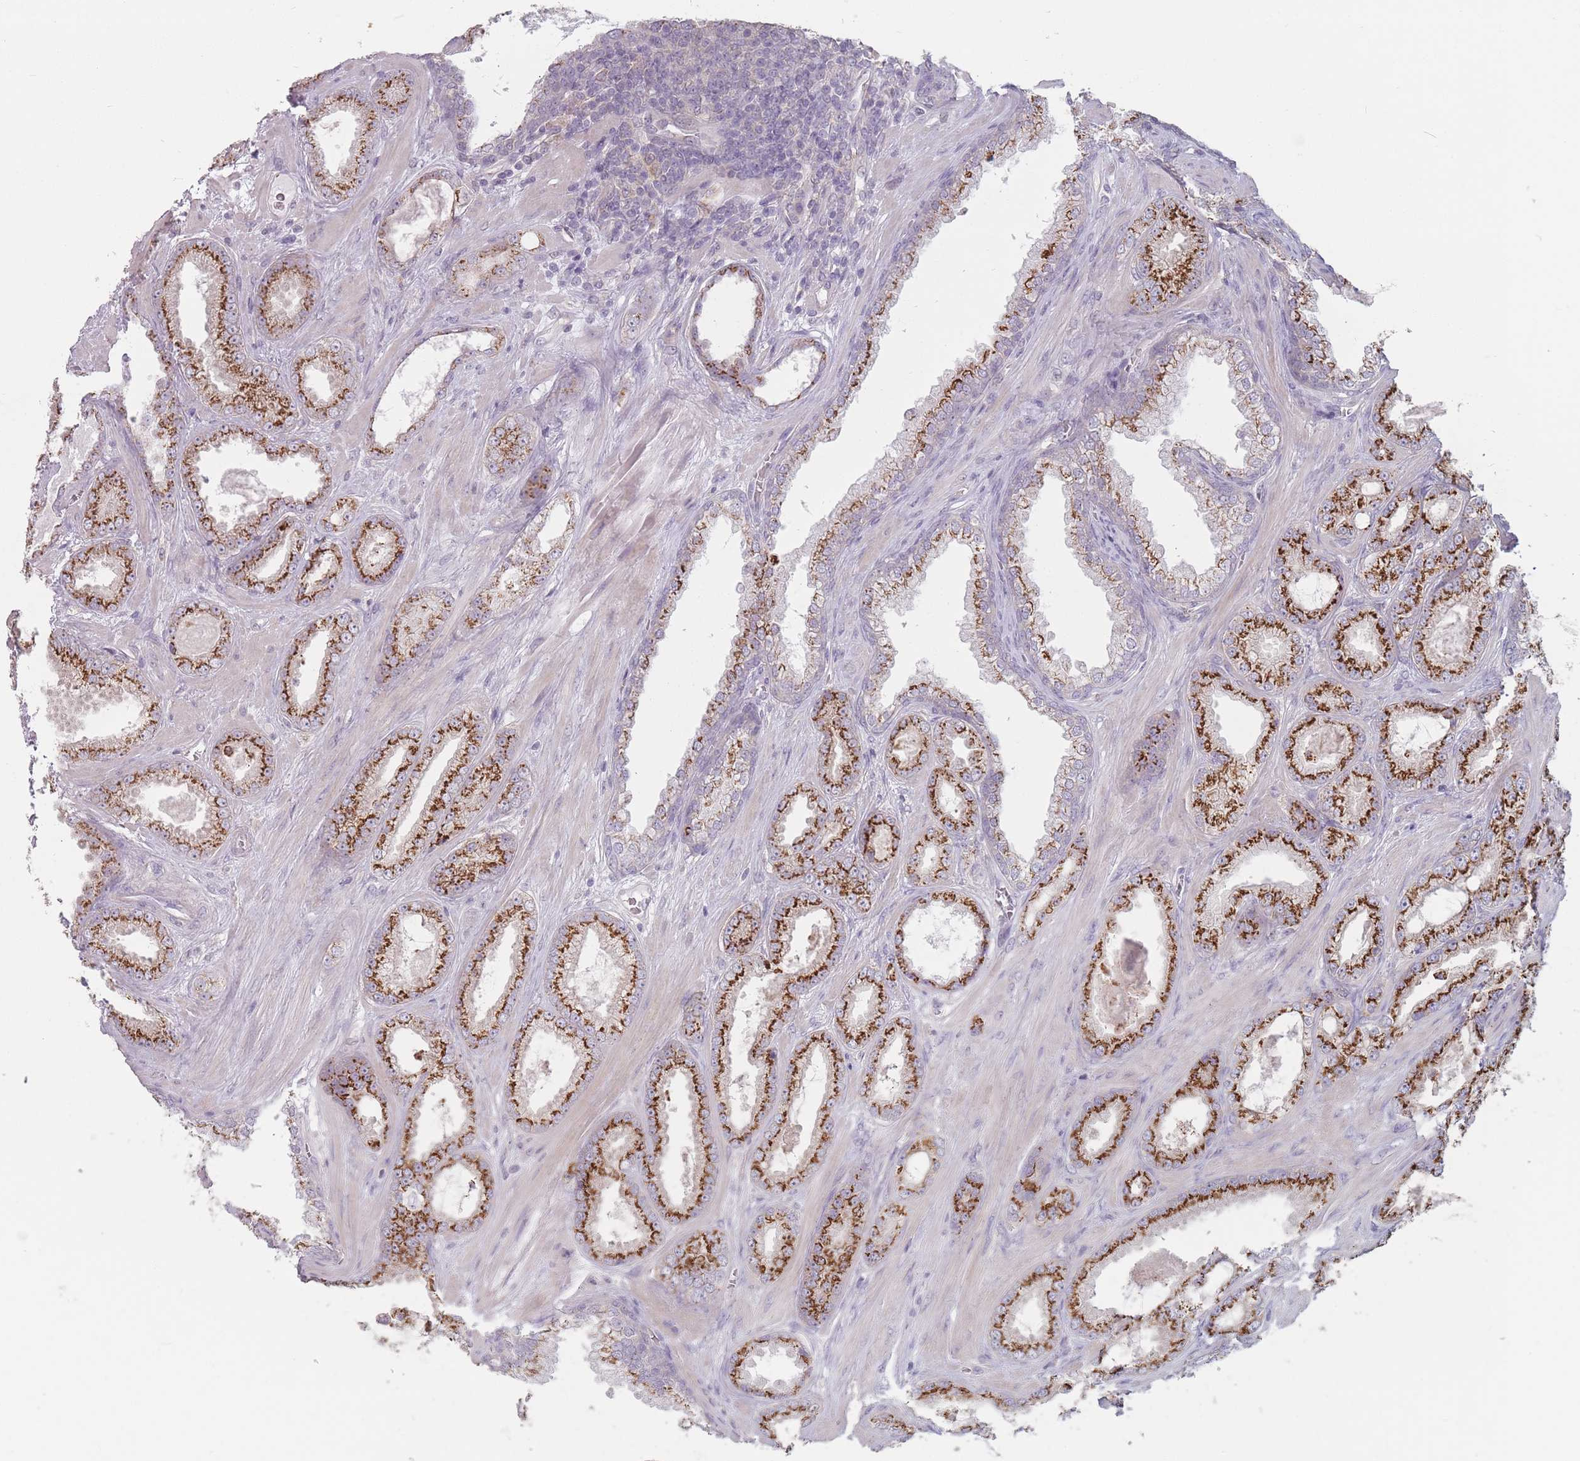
{"staining": {"intensity": "strong", "quantity": ">75%", "location": "cytoplasmic/membranous"}, "tissue": "prostate cancer", "cell_type": "Tumor cells", "image_type": "cancer", "snomed": [{"axis": "morphology", "description": "Adenocarcinoma, Low grade"}, {"axis": "topography", "description": "Prostate"}], "caption": "An image of human prostate low-grade adenocarcinoma stained for a protein exhibits strong cytoplasmic/membranous brown staining in tumor cells.", "gene": "AKAIN1", "patient": {"sex": "male", "age": 57}}